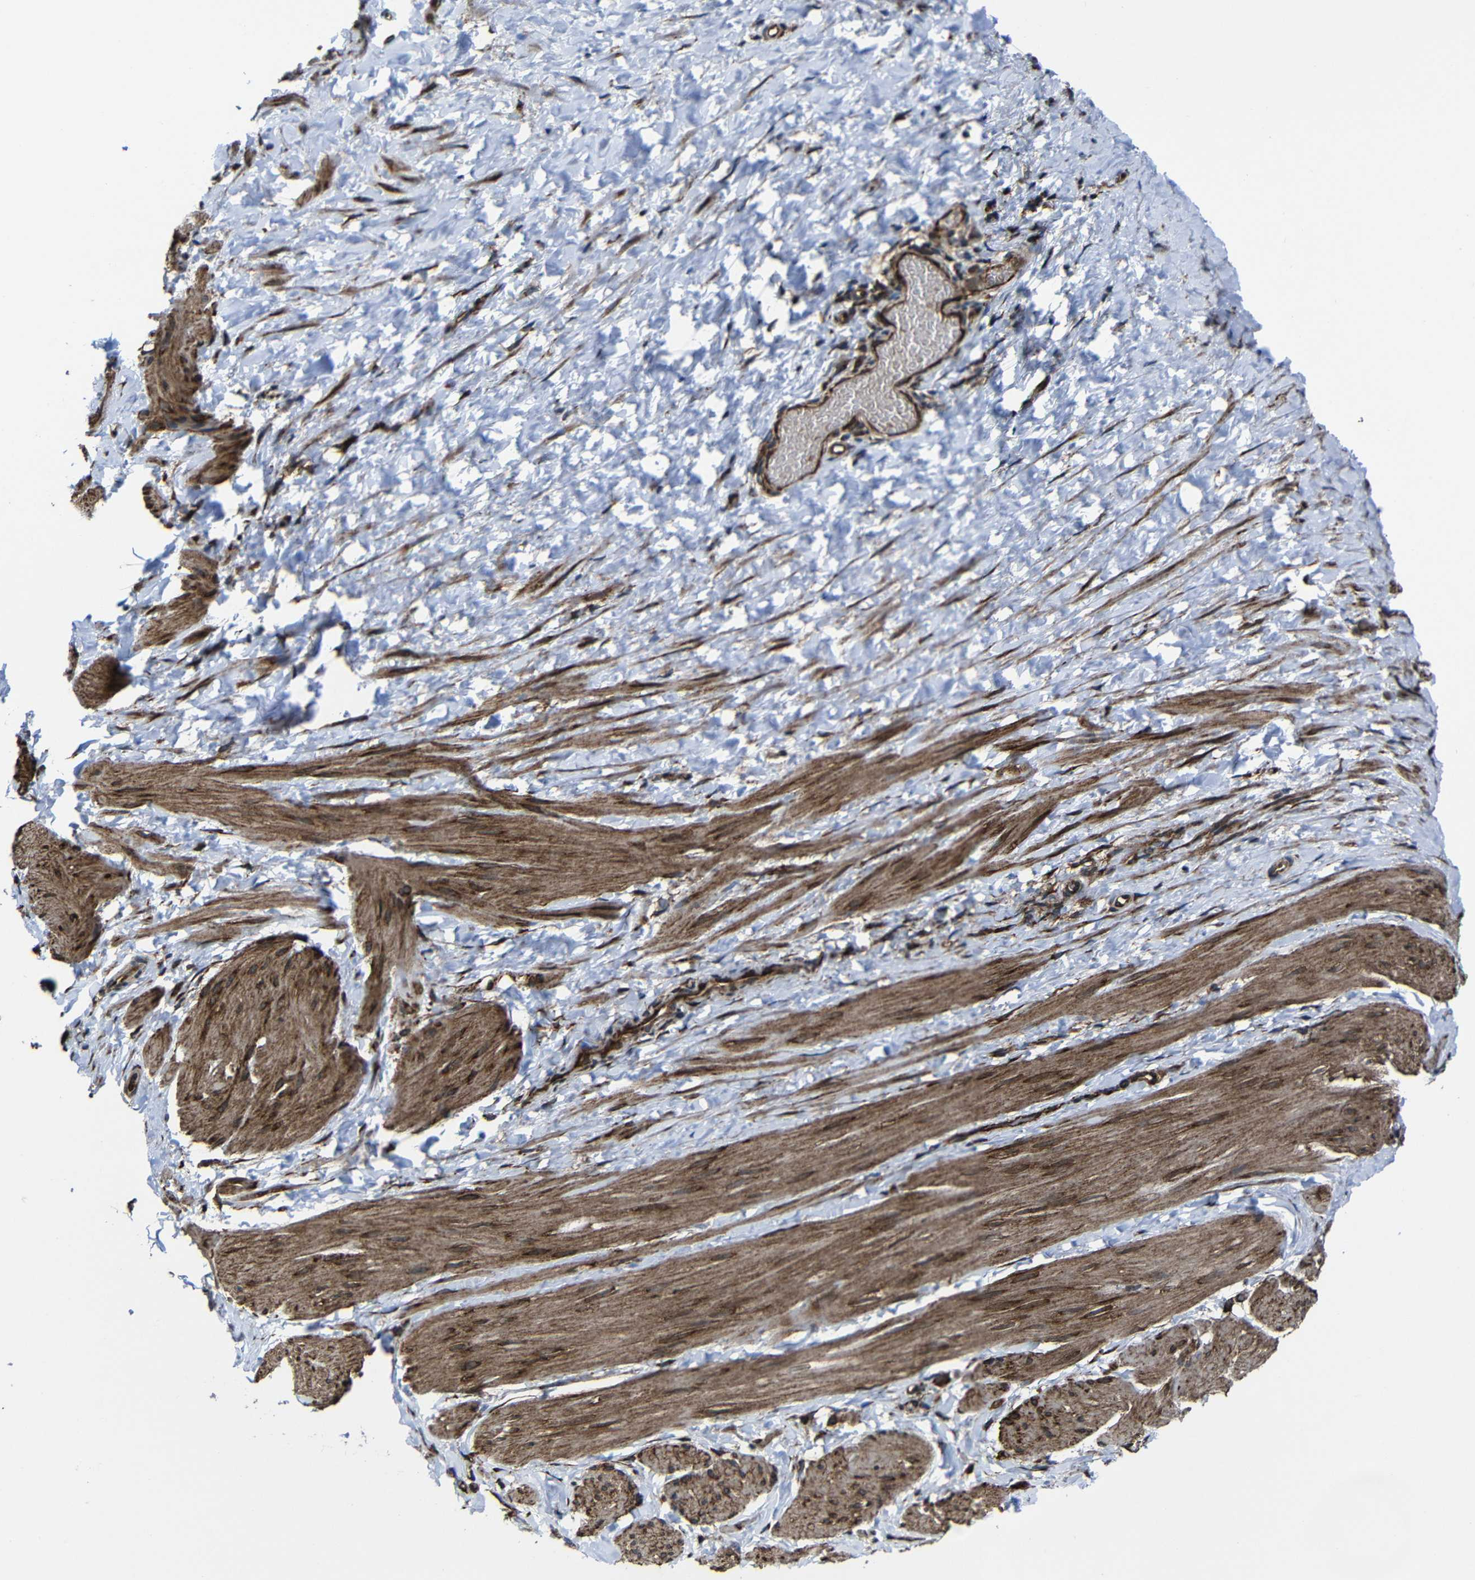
{"staining": {"intensity": "moderate", "quantity": ">75%", "location": "cytoplasmic/membranous"}, "tissue": "smooth muscle", "cell_type": "Smooth muscle cells", "image_type": "normal", "snomed": [{"axis": "morphology", "description": "Normal tissue, NOS"}, {"axis": "topography", "description": "Smooth muscle"}], "caption": "A high-resolution micrograph shows immunohistochemistry (IHC) staining of normal smooth muscle, which reveals moderate cytoplasmic/membranous expression in approximately >75% of smooth muscle cells. (DAB (3,3'-diaminobenzidine) = brown stain, brightfield microscopy at high magnification).", "gene": "KIAA0513", "patient": {"sex": "male", "age": 16}}